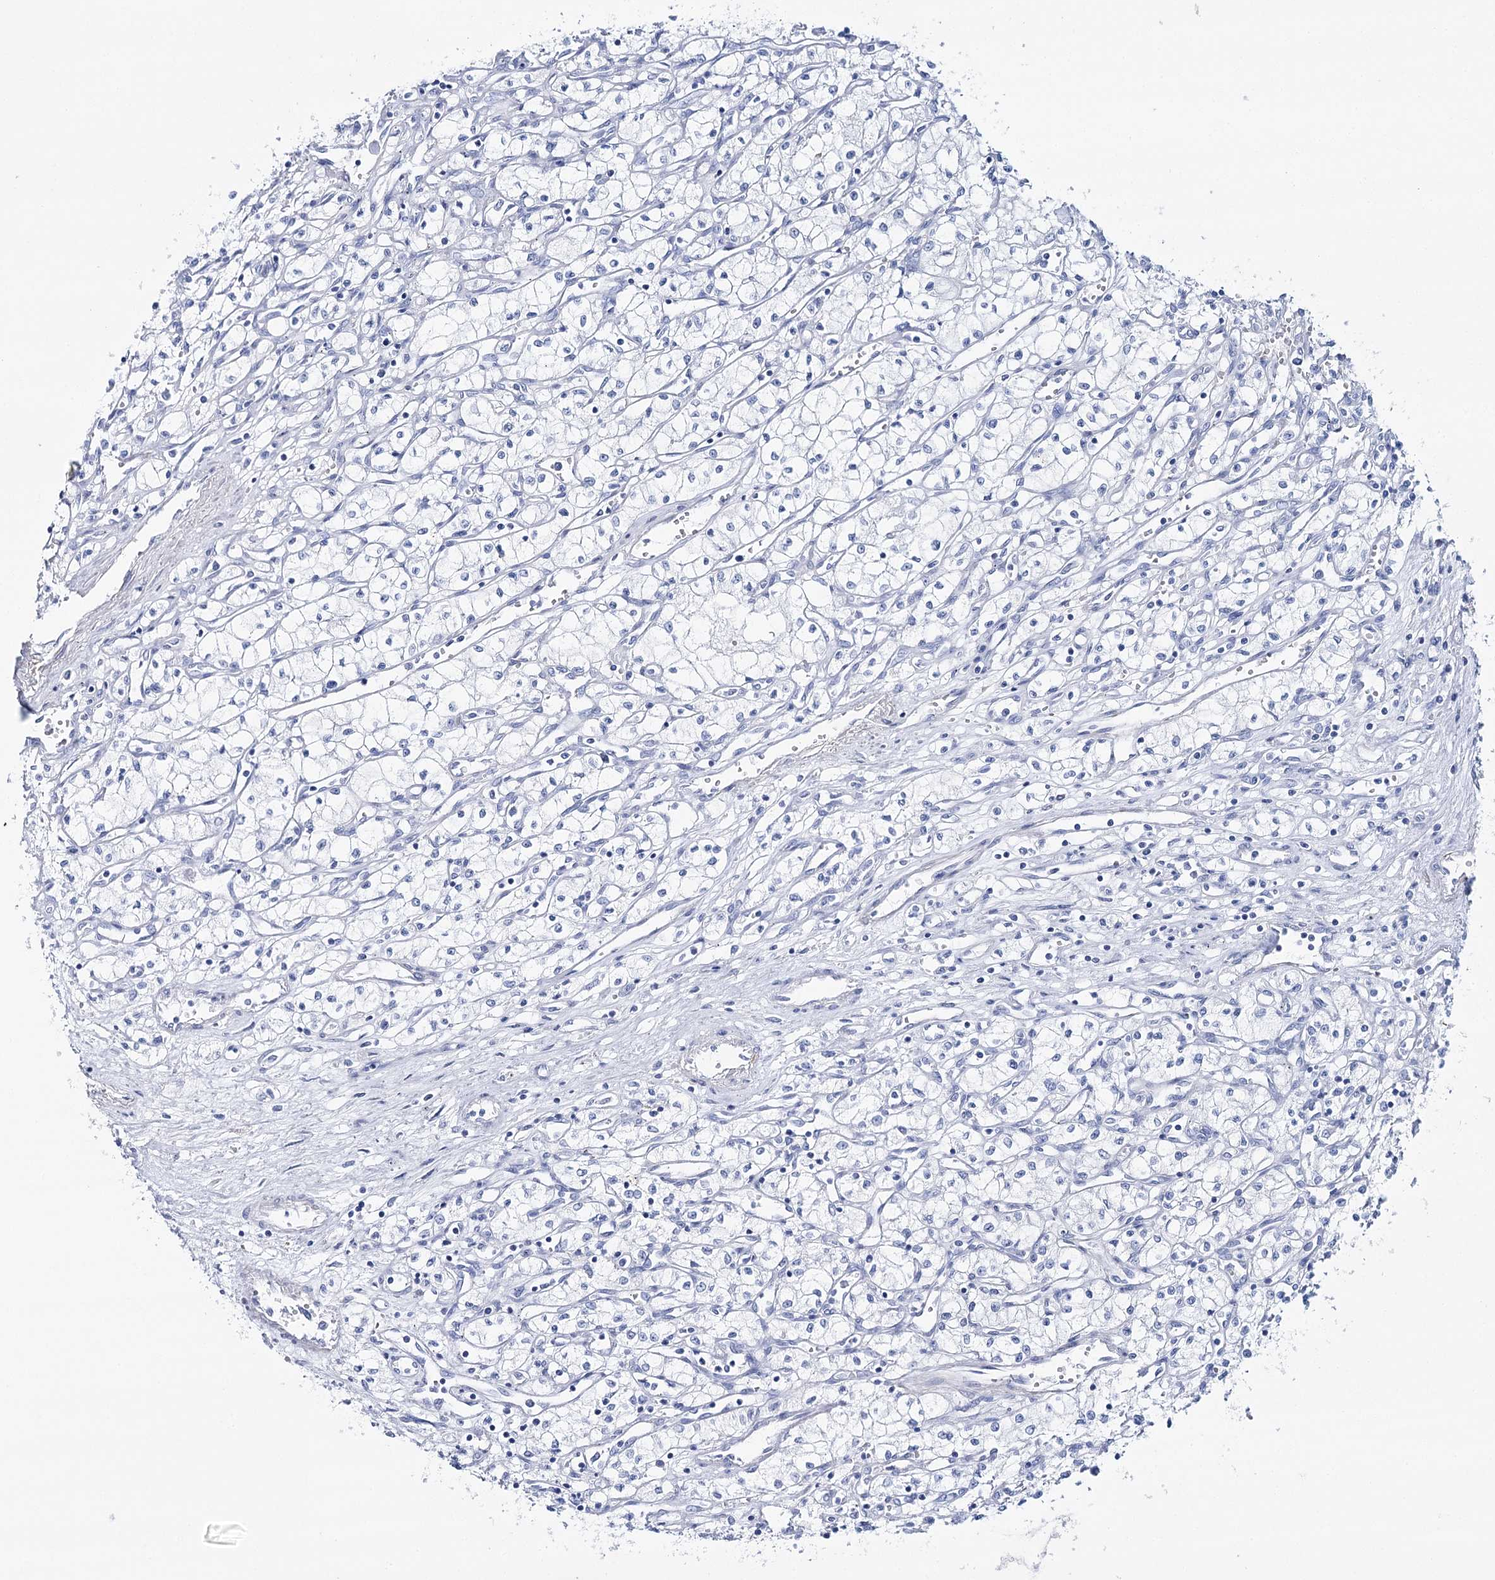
{"staining": {"intensity": "negative", "quantity": "none", "location": "none"}, "tissue": "renal cancer", "cell_type": "Tumor cells", "image_type": "cancer", "snomed": [{"axis": "morphology", "description": "Adenocarcinoma, NOS"}, {"axis": "topography", "description": "Kidney"}], "caption": "Histopathology image shows no protein expression in tumor cells of renal adenocarcinoma tissue.", "gene": "CSN3", "patient": {"sex": "male", "age": 59}}